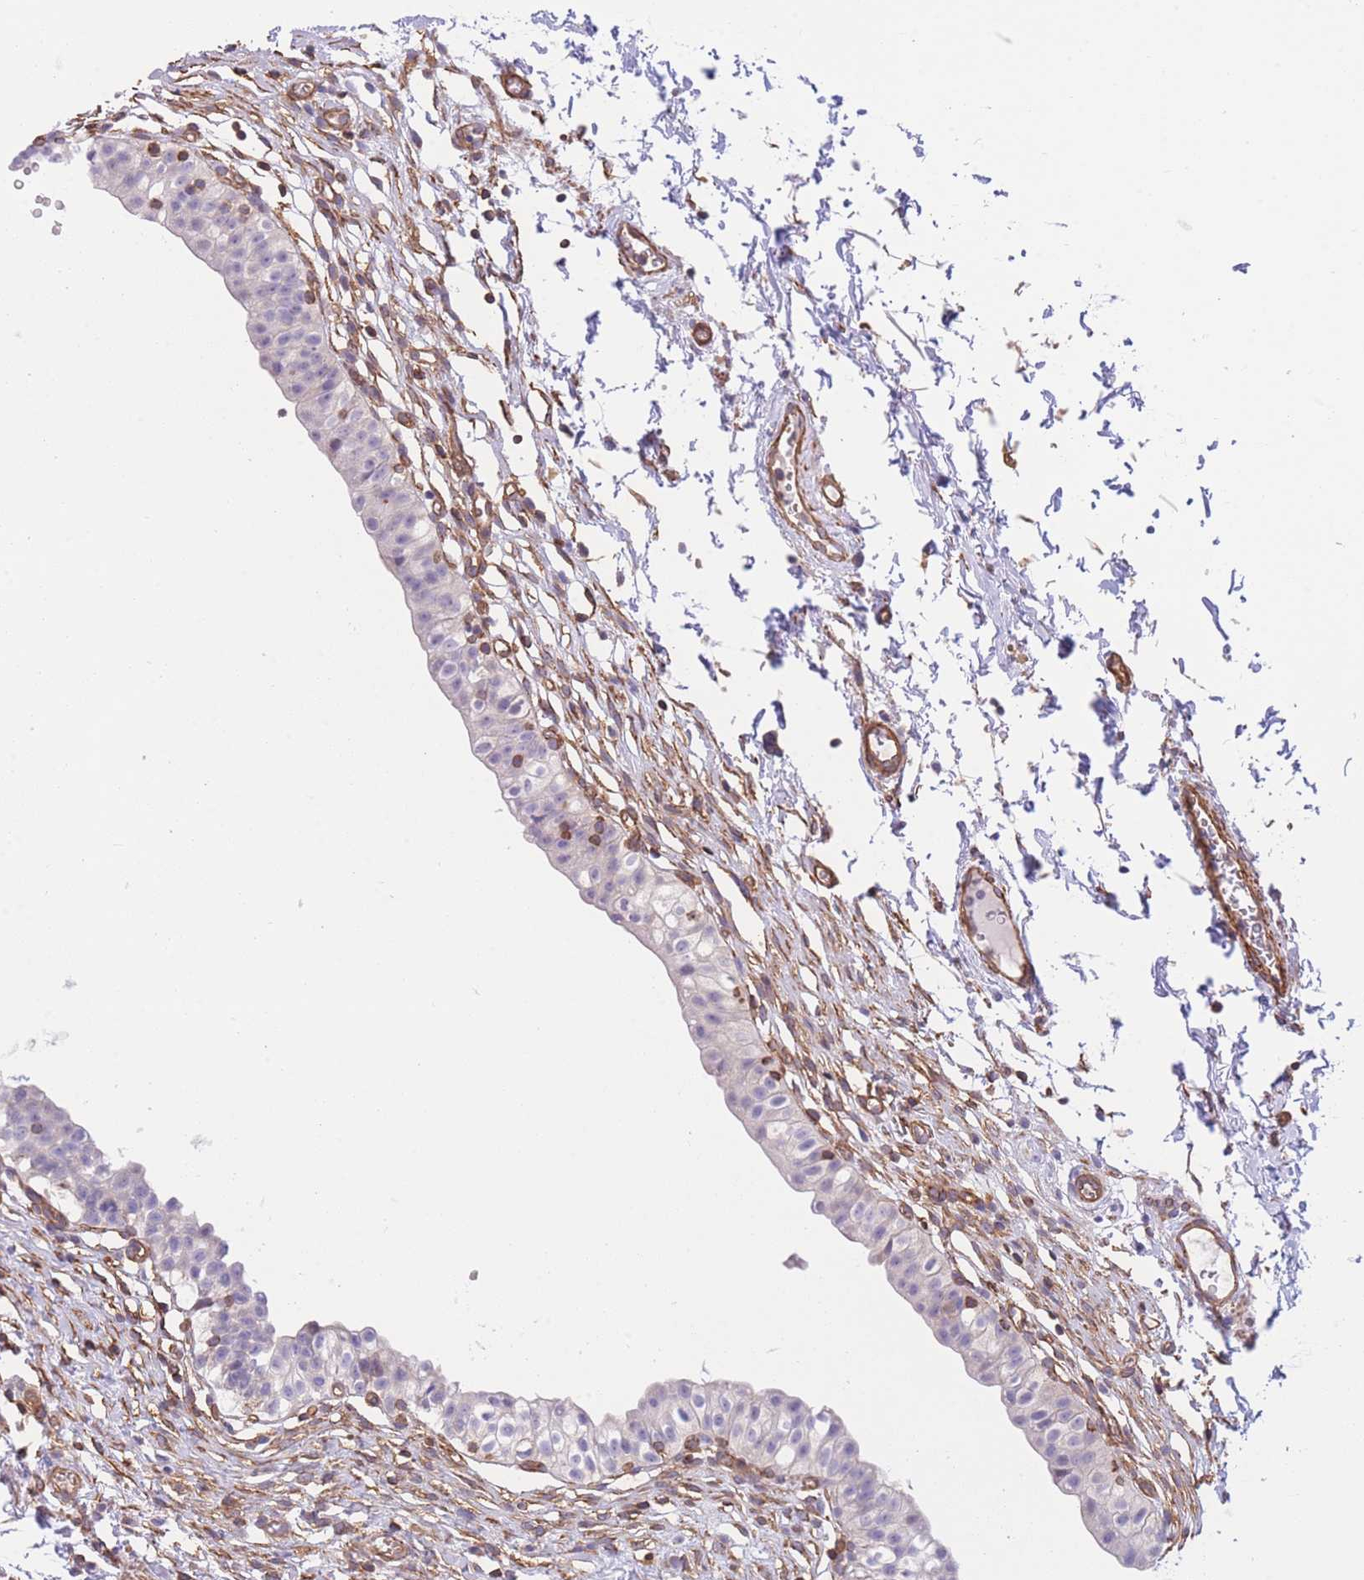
{"staining": {"intensity": "weak", "quantity": "<25%", "location": "cytoplasmic/membranous"}, "tissue": "urinary bladder", "cell_type": "Urothelial cells", "image_type": "normal", "snomed": [{"axis": "morphology", "description": "Normal tissue, NOS"}, {"axis": "topography", "description": "Urinary bladder"}, {"axis": "topography", "description": "Peripheral nerve tissue"}], "caption": "IHC image of benign urinary bladder stained for a protein (brown), which shows no positivity in urothelial cells.", "gene": "CDC25B", "patient": {"sex": "male", "age": 55}}